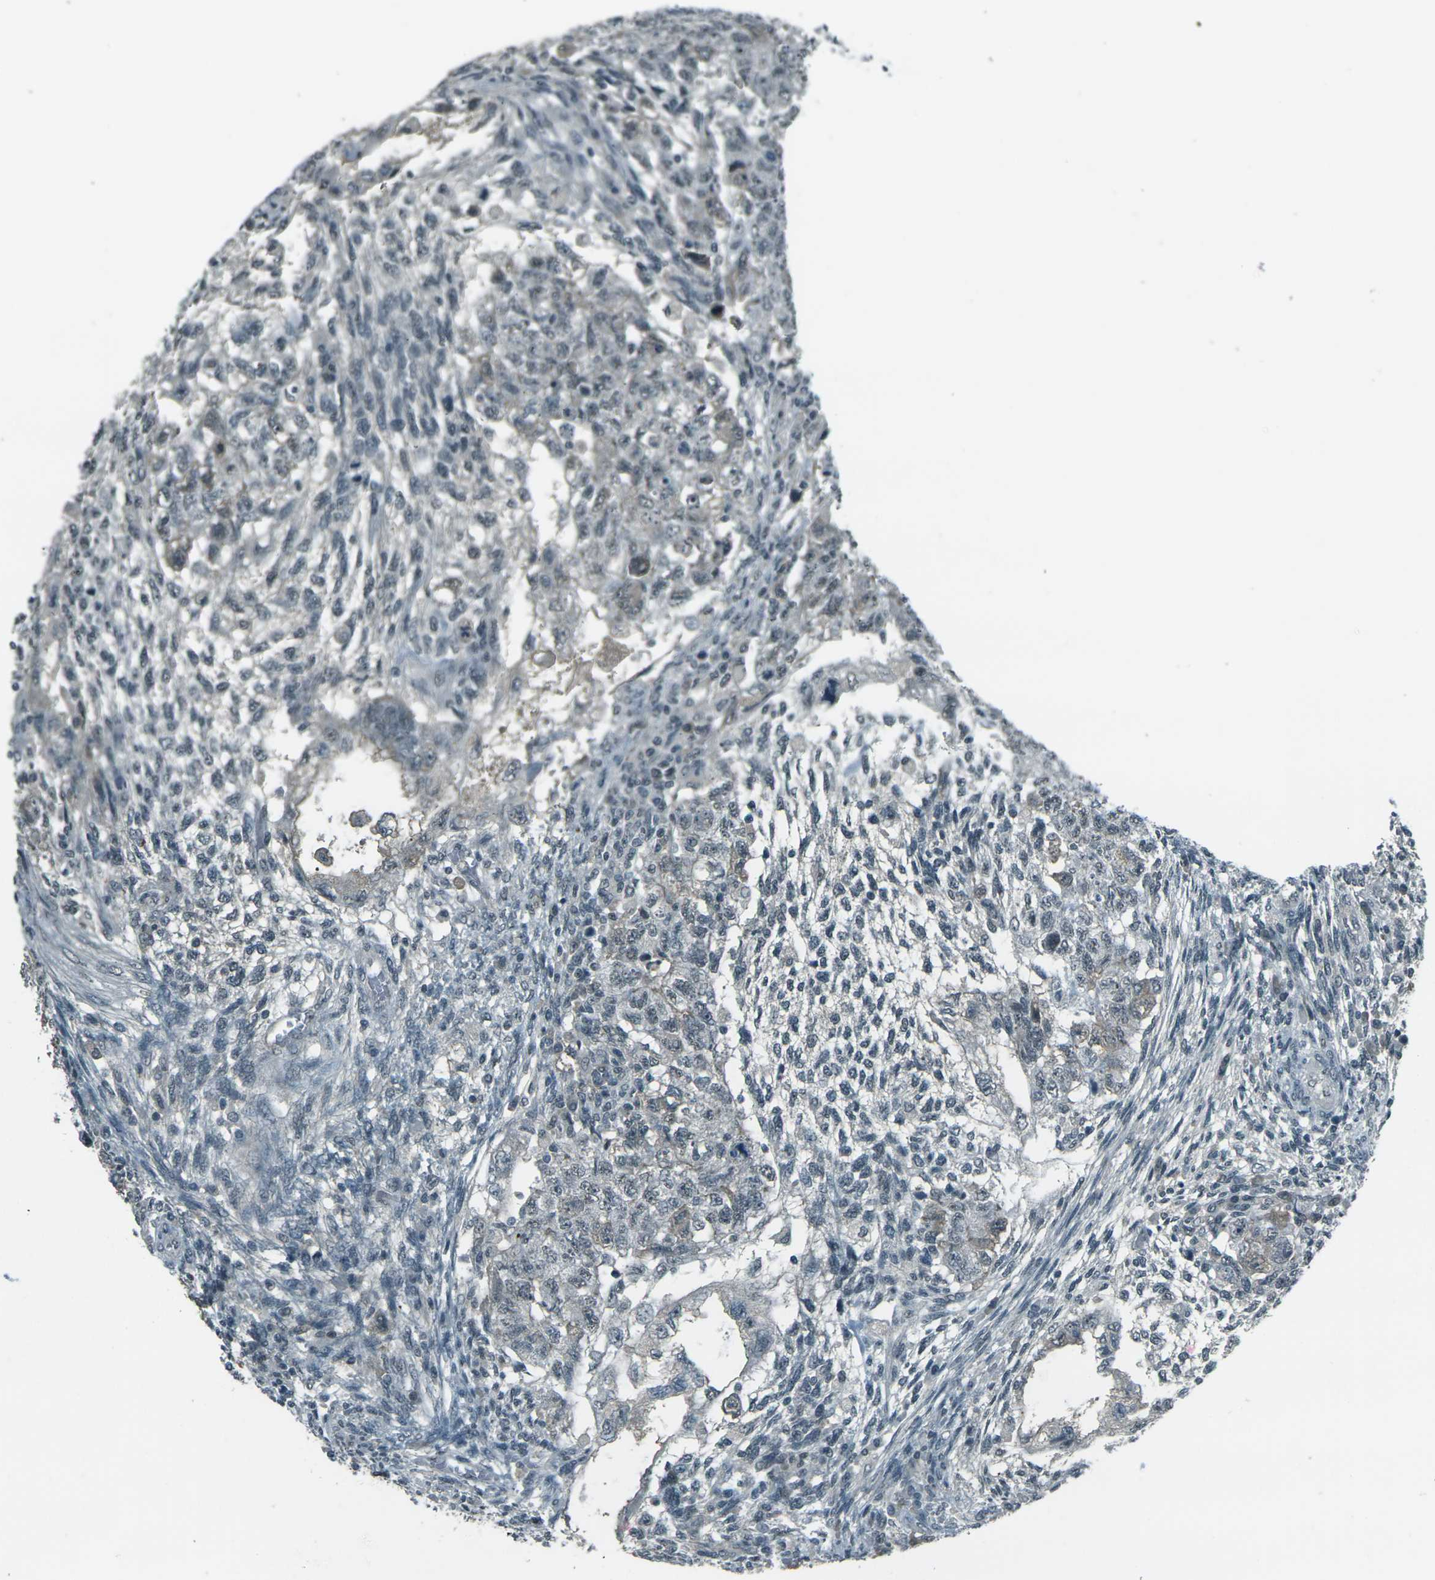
{"staining": {"intensity": "weak", "quantity": "<25%", "location": "nuclear"}, "tissue": "testis cancer", "cell_type": "Tumor cells", "image_type": "cancer", "snomed": [{"axis": "morphology", "description": "Normal tissue, NOS"}, {"axis": "morphology", "description": "Carcinoma, Embryonal, NOS"}, {"axis": "topography", "description": "Testis"}], "caption": "Embryonal carcinoma (testis) was stained to show a protein in brown. There is no significant expression in tumor cells.", "gene": "GPR19", "patient": {"sex": "male", "age": 36}}